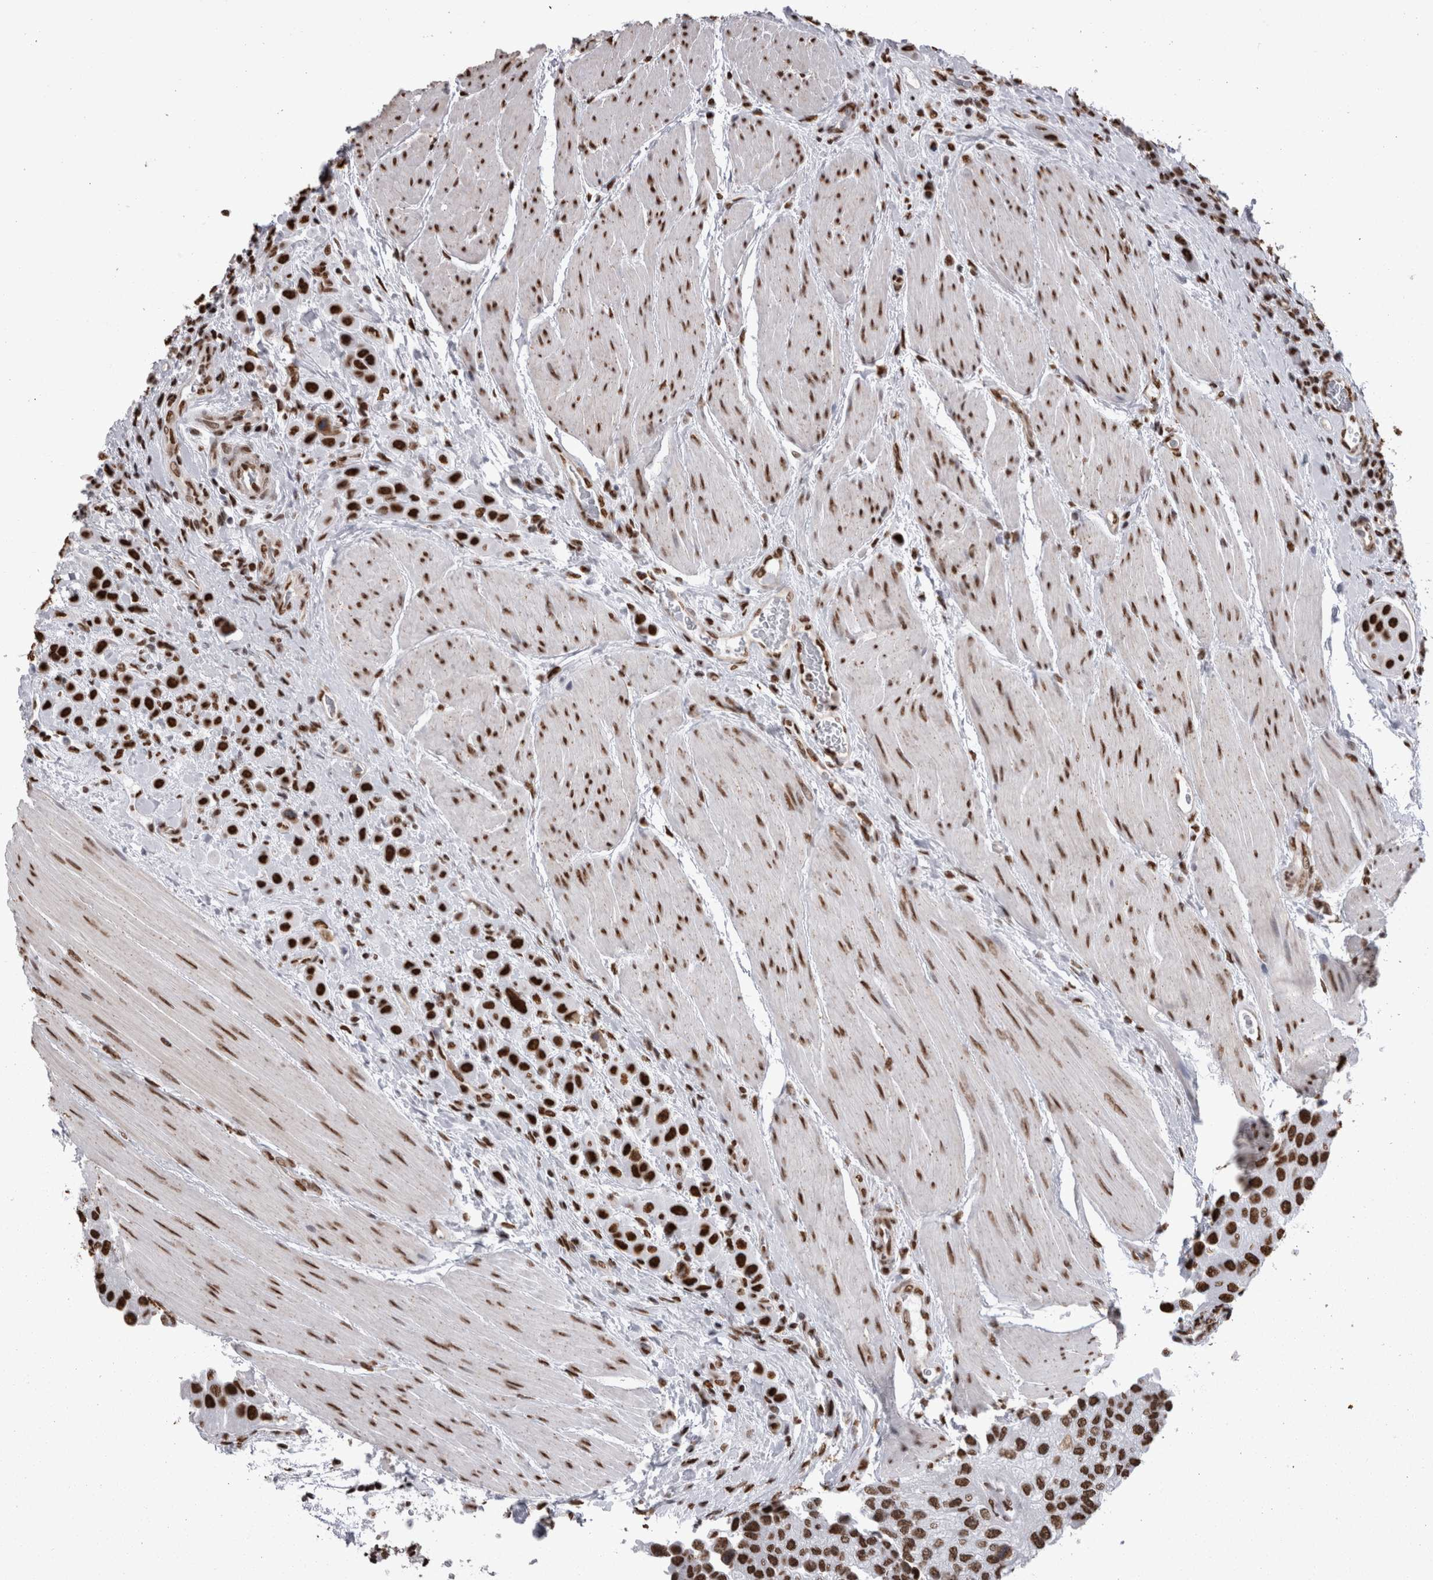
{"staining": {"intensity": "strong", "quantity": ">75%", "location": "nuclear"}, "tissue": "urothelial cancer", "cell_type": "Tumor cells", "image_type": "cancer", "snomed": [{"axis": "morphology", "description": "Urothelial carcinoma, High grade"}, {"axis": "topography", "description": "Urinary bladder"}], "caption": "High-grade urothelial carcinoma tissue reveals strong nuclear positivity in approximately >75% of tumor cells", "gene": "HNRNPM", "patient": {"sex": "male", "age": 50}}